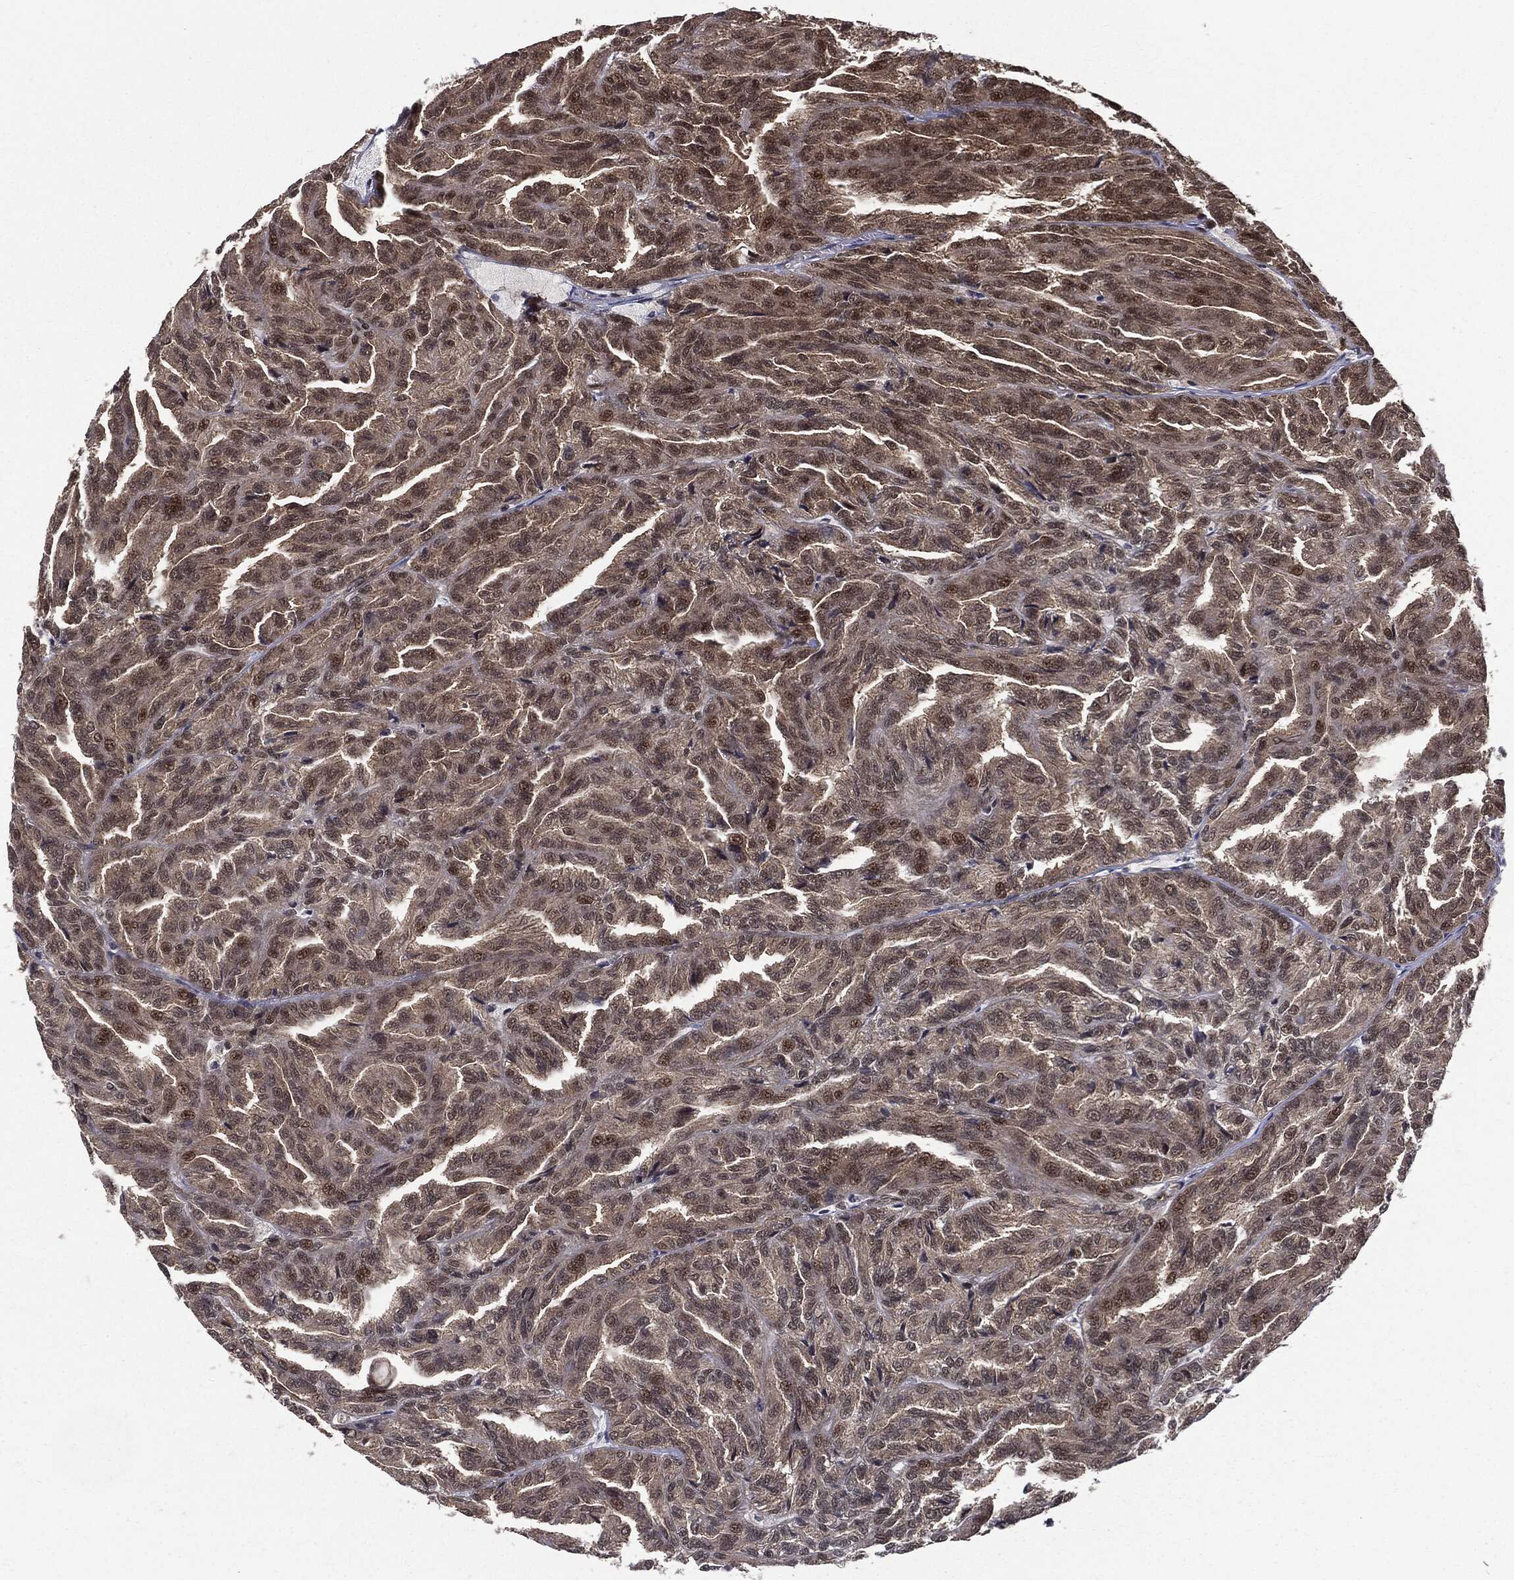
{"staining": {"intensity": "moderate", "quantity": "25%-75%", "location": "cytoplasmic/membranous,nuclear"}, "tissue": "renal cancer", "cell_type": "Tumor cells", "image_type": "cancer", "snomed": [{"axis": "morphology", "description": "Adenocarcinoma, NOS"}, {"axis": "topography", "description": "Kidney"}], "caption": "Moderate cytoplasmic/membranous and nuclear positivity is identified in about 25%-75% of tumor cells in renal adenocarcinoma.", "gene": "PTPA", "patient": {"sex": "male", "age": 79}}